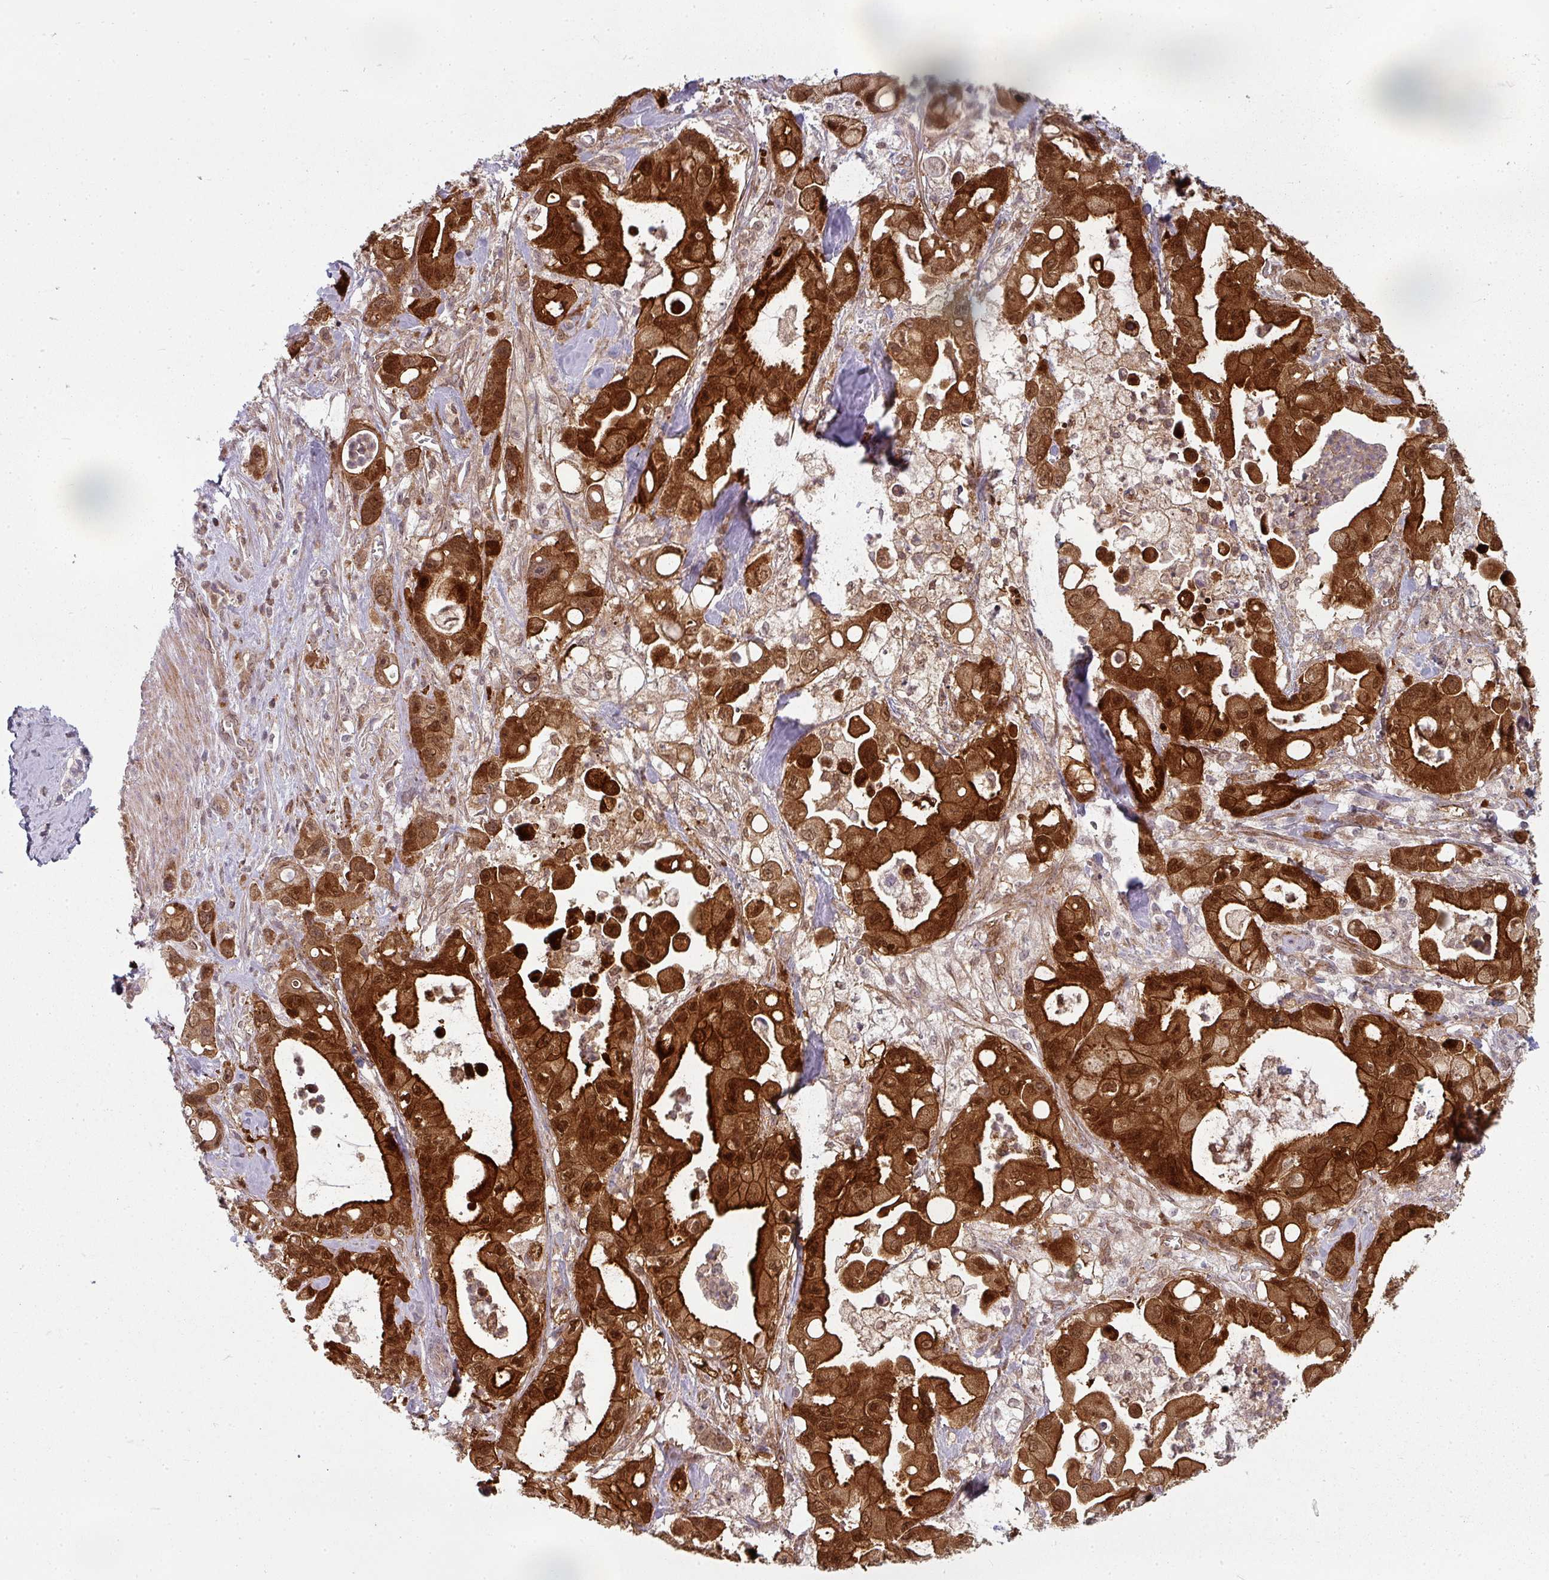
{"staining": {"intensity": "strong", "quantity": ">75%", "location": "cytoplasmic/membranous,nuclear"}, "tissue": "pancreatic cancer", "cell_type": "Tumor cells", "image_type": "cancer", "snomed": [{"axis": "morphology", "description": "Adenocarcinoma, NOS"}, {"axis": "topography", "description": "Pancreas"}], "caption": "Approximately >75% of tumor cells in pancreatic cancer (adenocarcinoma) show strong cytoplasmic/membranous and nuclear protein staining as visualized by brown immunohistochemical staining.", "gene": "CLIC1", "patient": {"sex": "male", "age": 68}}